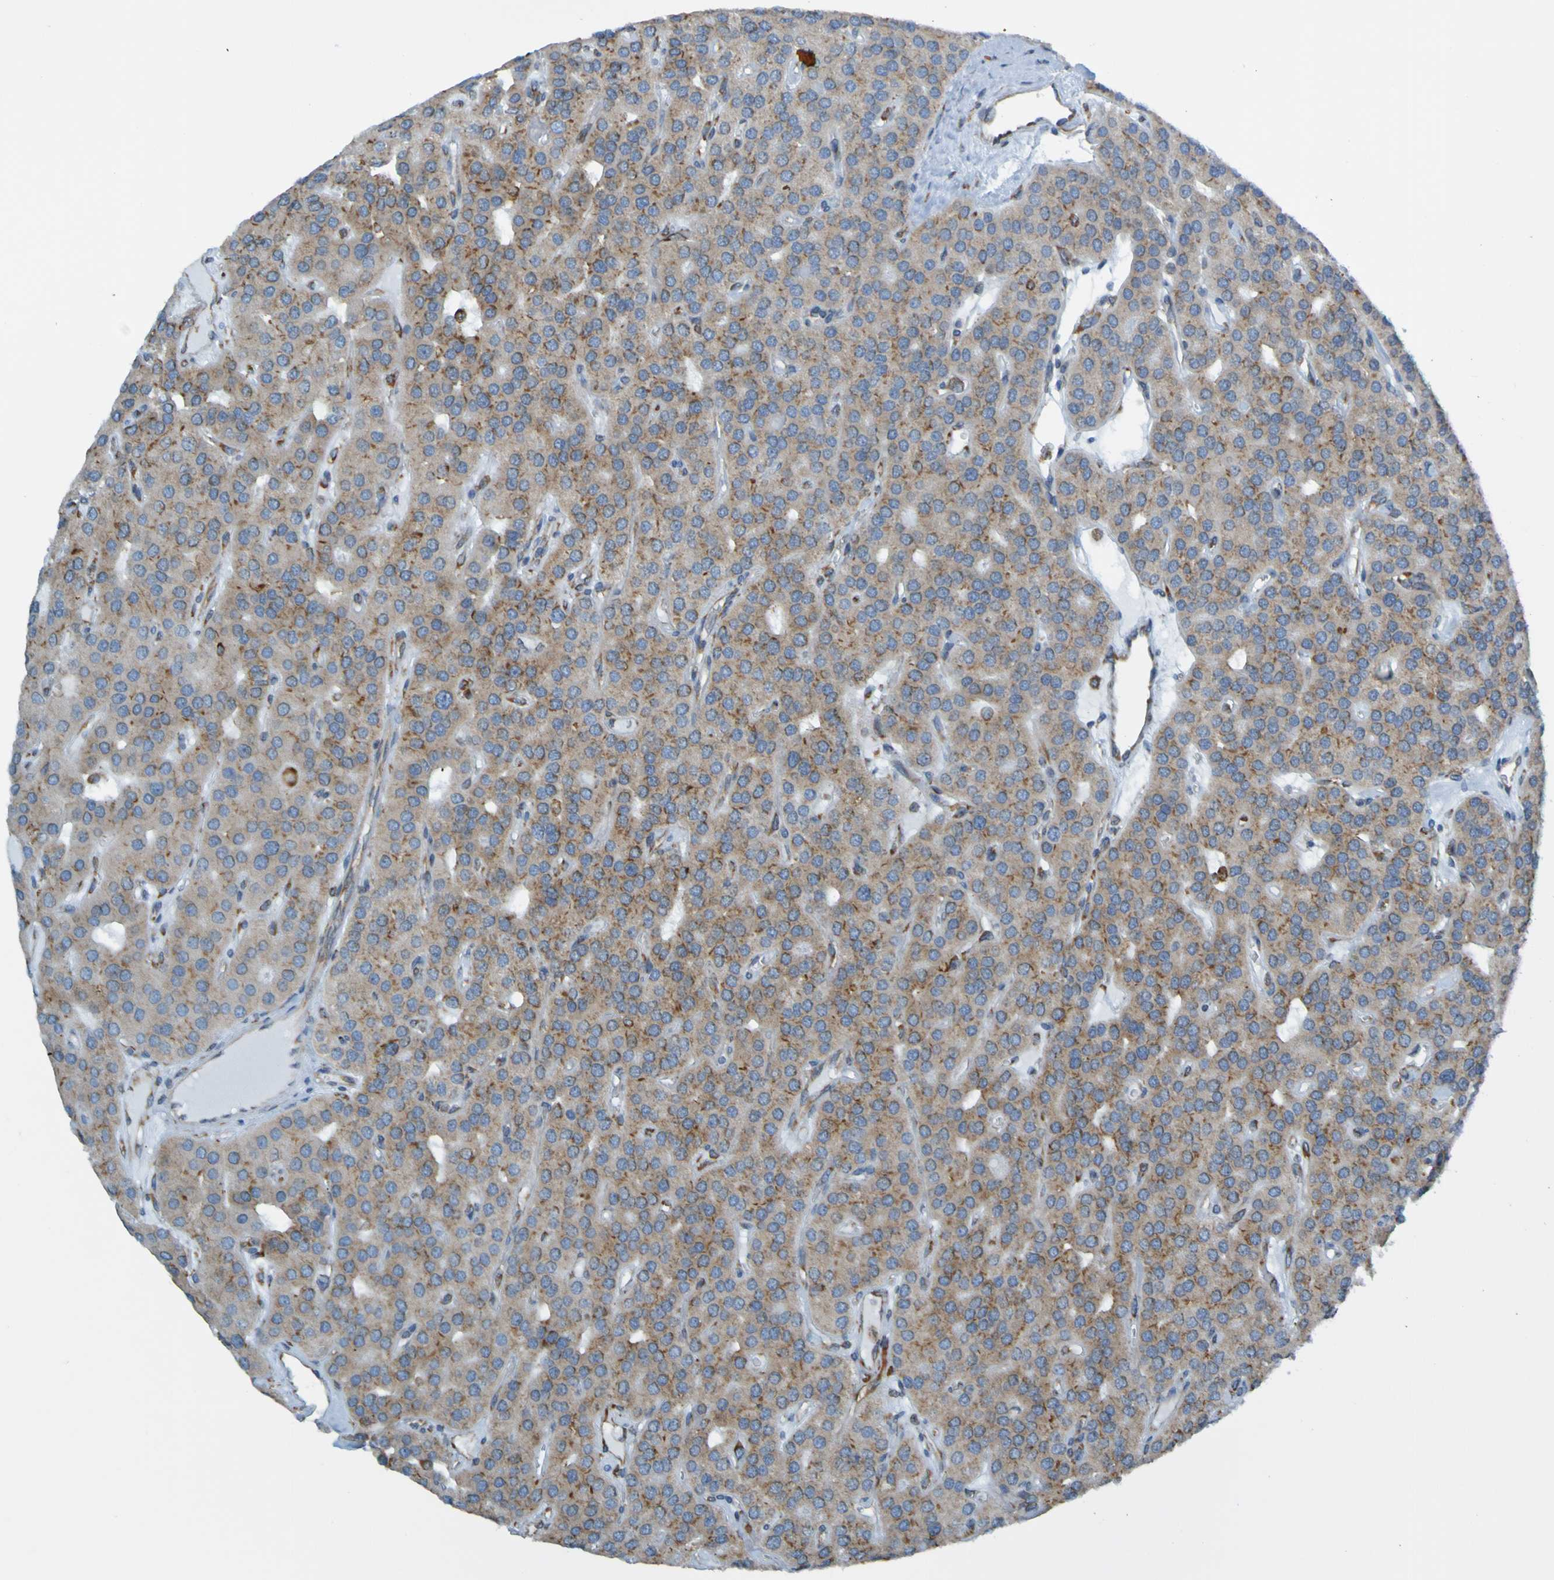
{"staining": {"intensity": "moderate", "quantity": ">75%", "location": "cytoplasmic/membranous"}, "tissue": "parathyroid gland", "cell_type": "Glandular cells", "image_type": "normal", "snomed": [{"axis": "morphology", "description": "Normal tissue, NOS"}, {"axis": "morphology", "description": "Adenoma, NOS"}, {"axis": "topography", "description": "Parathyroid gland"}], "caption": "DAB immunohistochemical staining of unremarkable parathyroid gland demonstrates moderate cytoplasmic/membranous protein staining in approximately >75% of glandular cells.", "gene": "SSR1", "patient": {"sex": "female", "age": 86}}